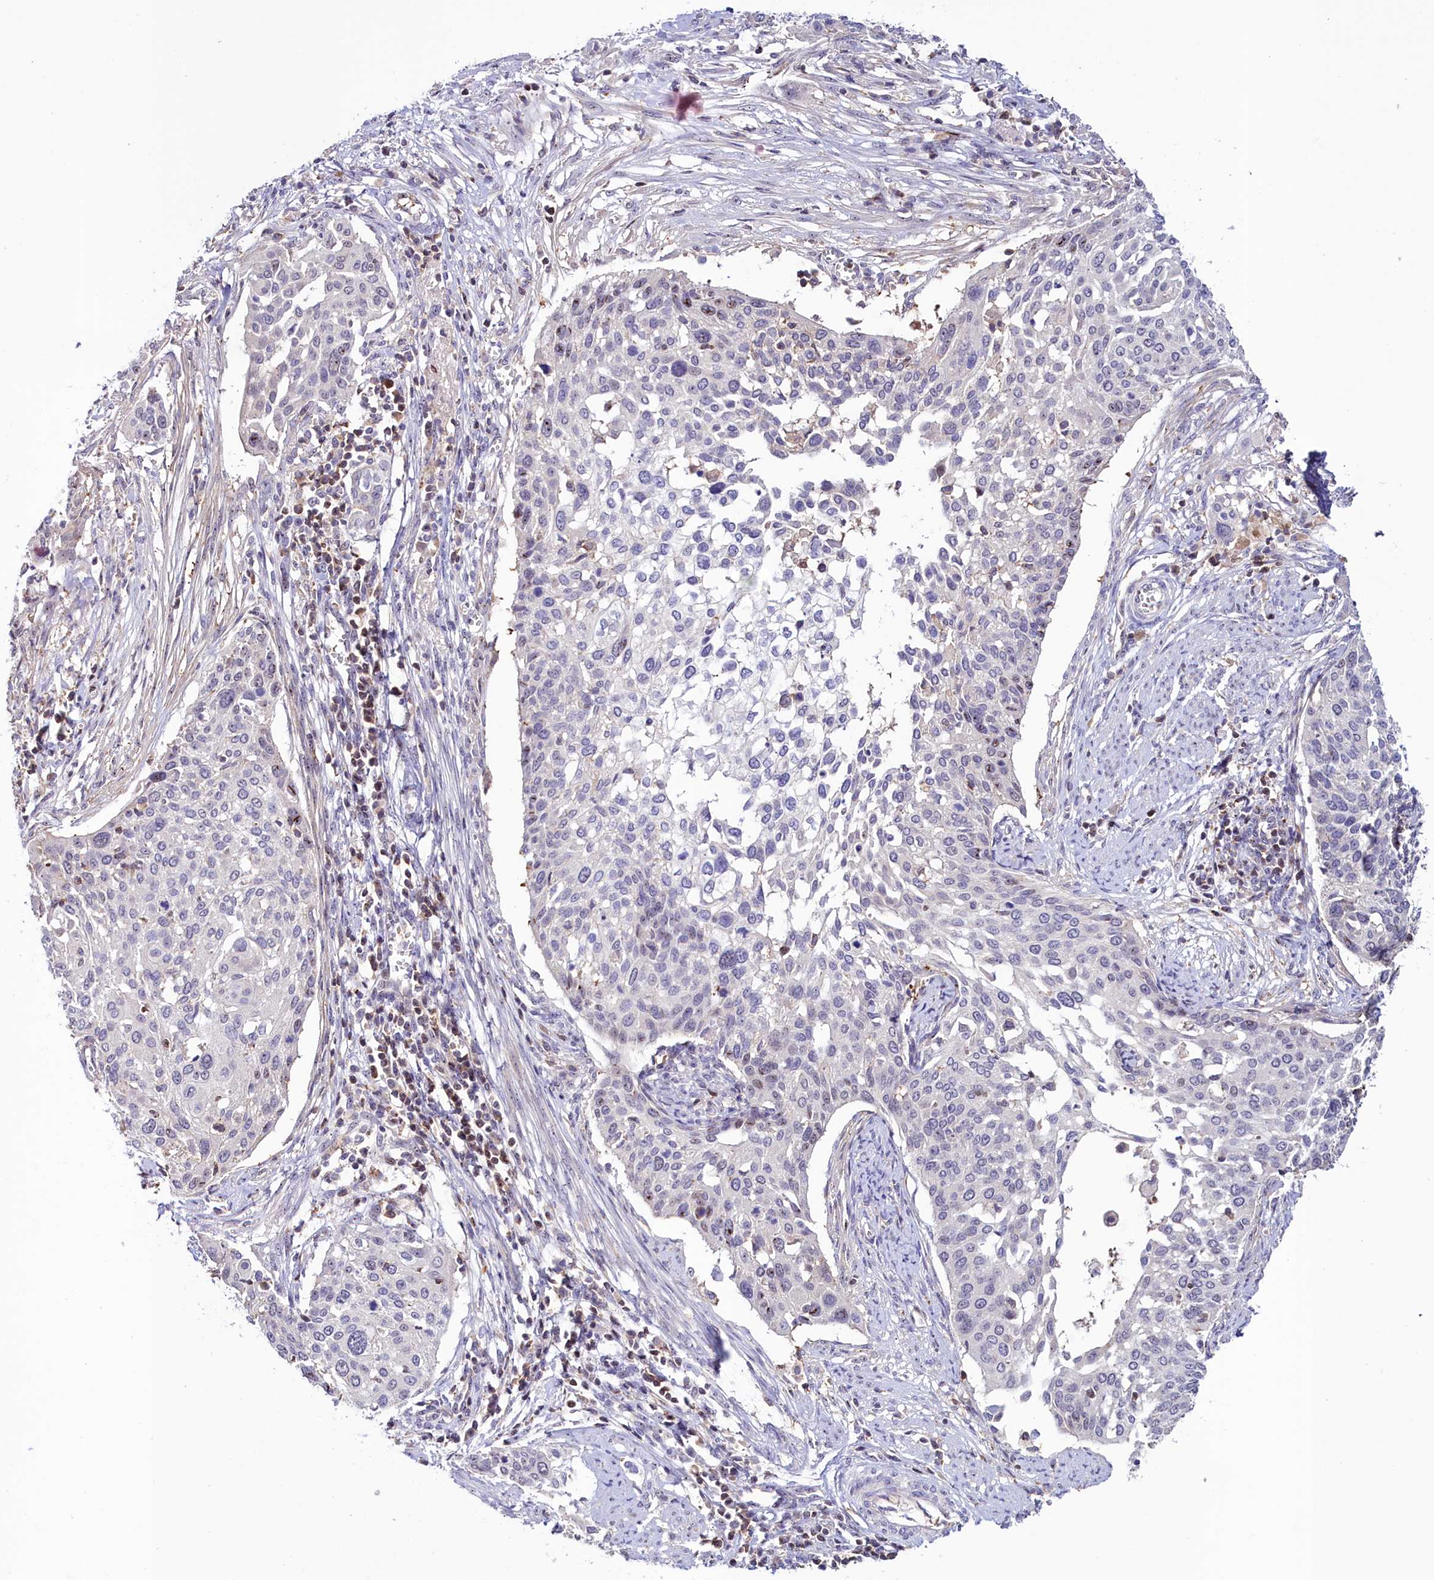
{"staining": {"intensity": "negative", "quantity": "none", "location": "none"}, "tissue": "cervical cancer", "cell_type": "Tumor cells", "image_type": "cancer", "snomed": [{"axis": "morphology", "description": "Squamous cell carcinoma, NOS"}, {"axis": "topography", "description": "Cervix"}], "caption": "IHC micrograph of cervical squamous cell carcinoma stained for a protein (brown), which demonstrates no positivity in tumor cells.", "gene": "NEURL4", "patient": {"sex": "female", "age": 44}}